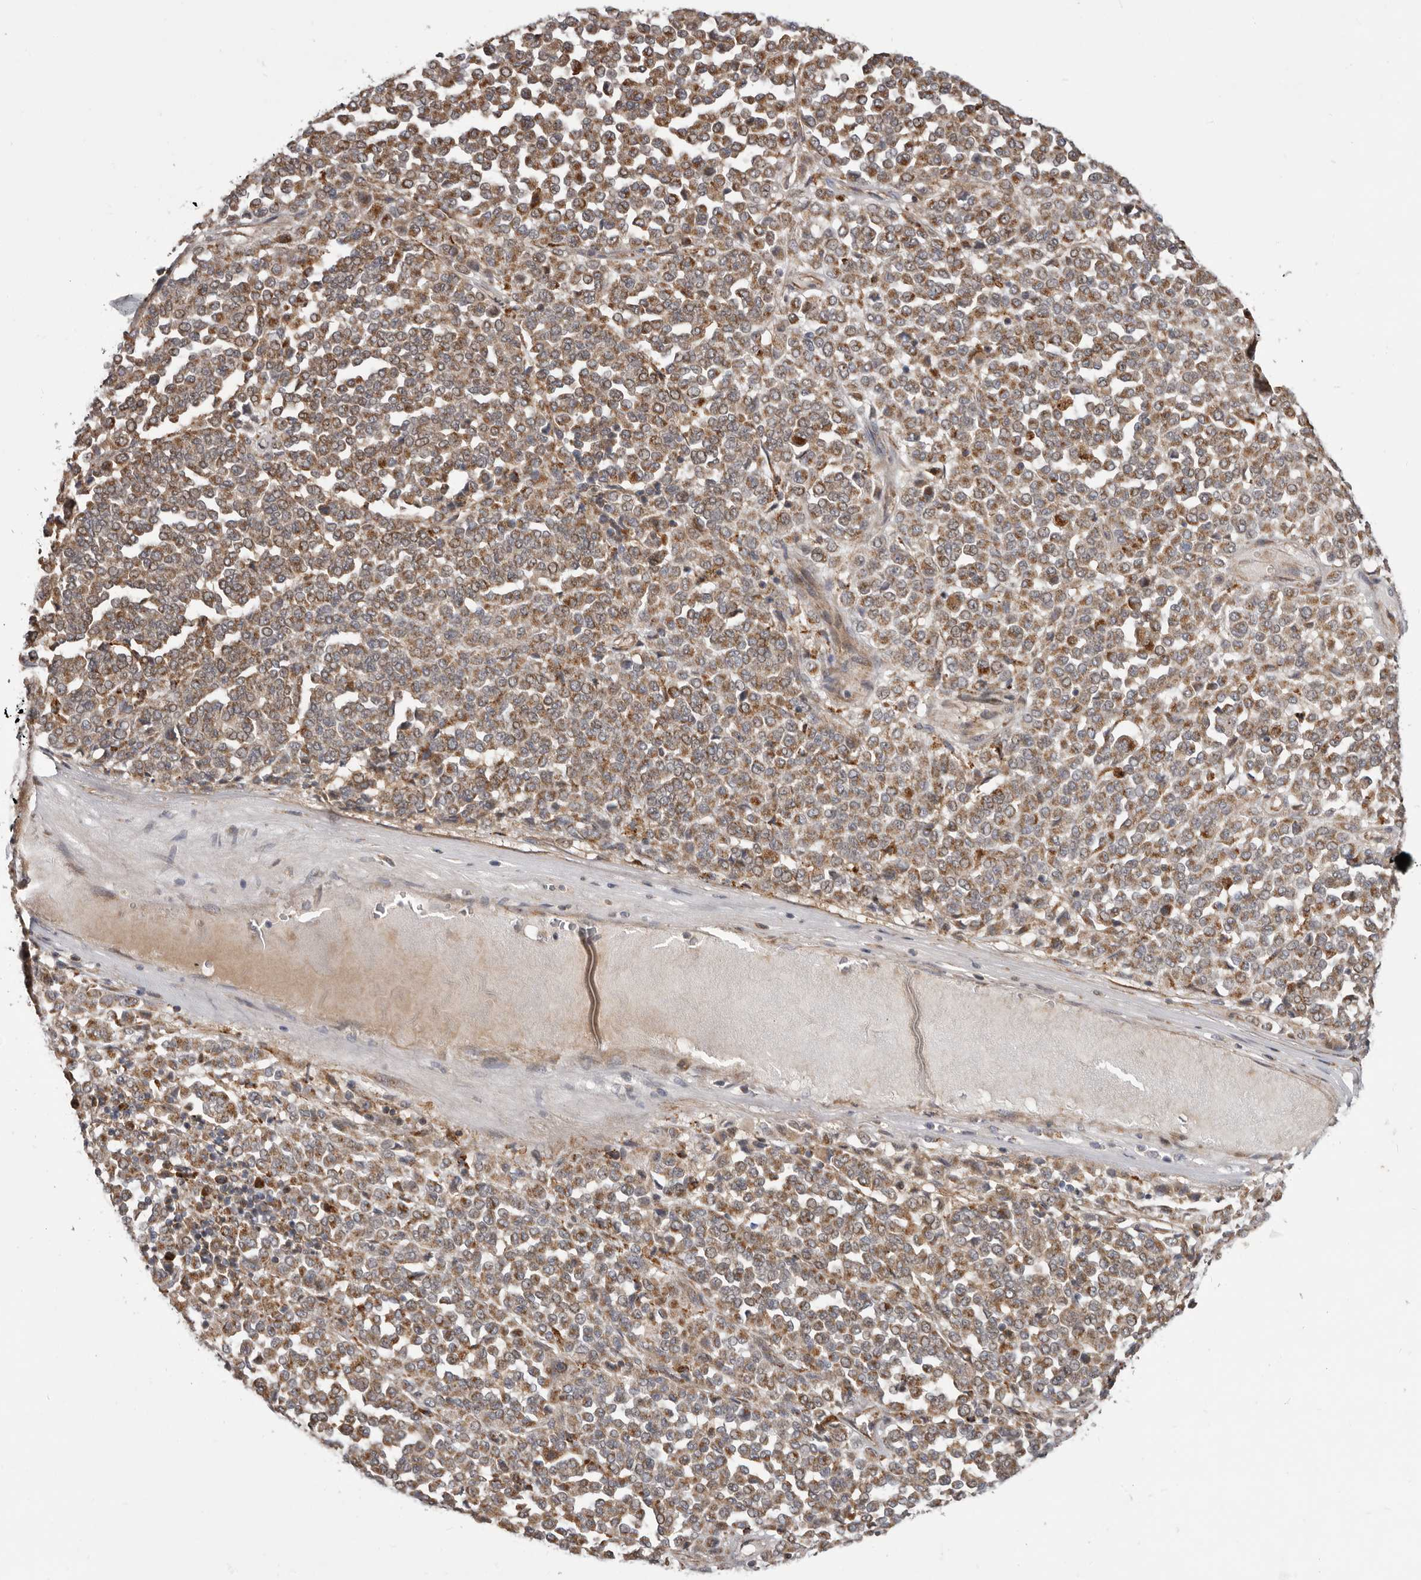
{"staining": {"intensity": "moderate", "quantity": ">75%", "location": "cytoplasmic/membranous,nuclear"}, "tissue": "melanoma", "cell_type": "Tumor cells", "image_type": "cancer", "snomed": [{"axis": "morphology", "description": "Malignant melanoma, Metastatic site"}, {"axis": "topography", "description": "Pancreas"}], "caption": "A brown stain shows moderate cytoplasmic/membranous and nuclear expression of a protein in human malignant melanoma (metastatic site) tumor cells.", "gene": "SMC4", "patient": {"sex": "female", "age": 30}}